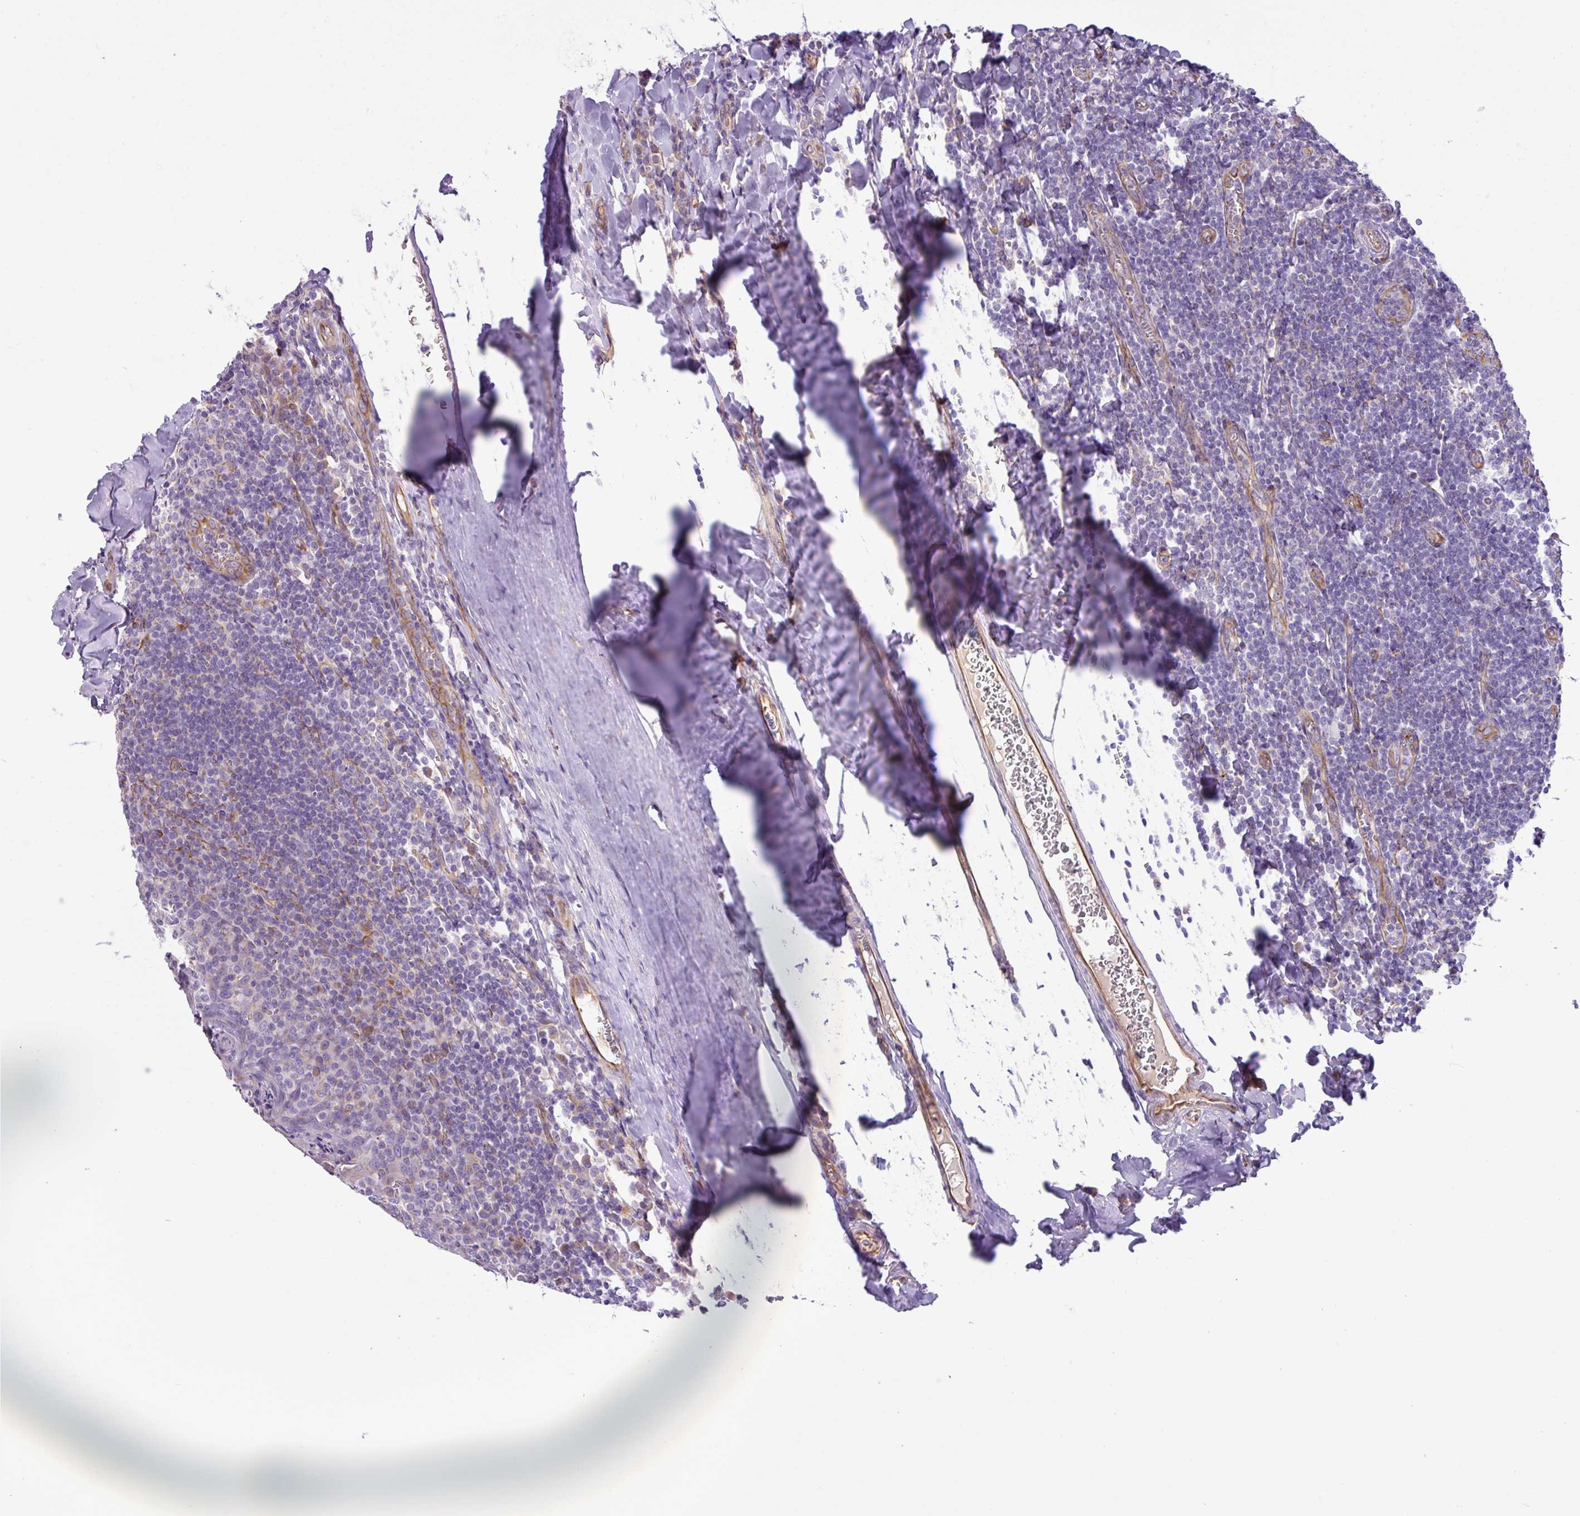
{"staining": {"intensity": "negative", "quantity": "none", "location": "none"}, "tissue": "tonsil", "cell_type": "Germinal center cells", "image_type": "normal", "snomed": [{"axis": "morphology", "description": "Normal tissue, NOS"}, {"axis": "topography", "description": "Tonsil"}], "caption": "Normal tonsil was stained to show a protein in brown. There is no significant positivity in germinal center cells.", "gene": "MRM2", "patient": {"sex": "male", "age": 27}}